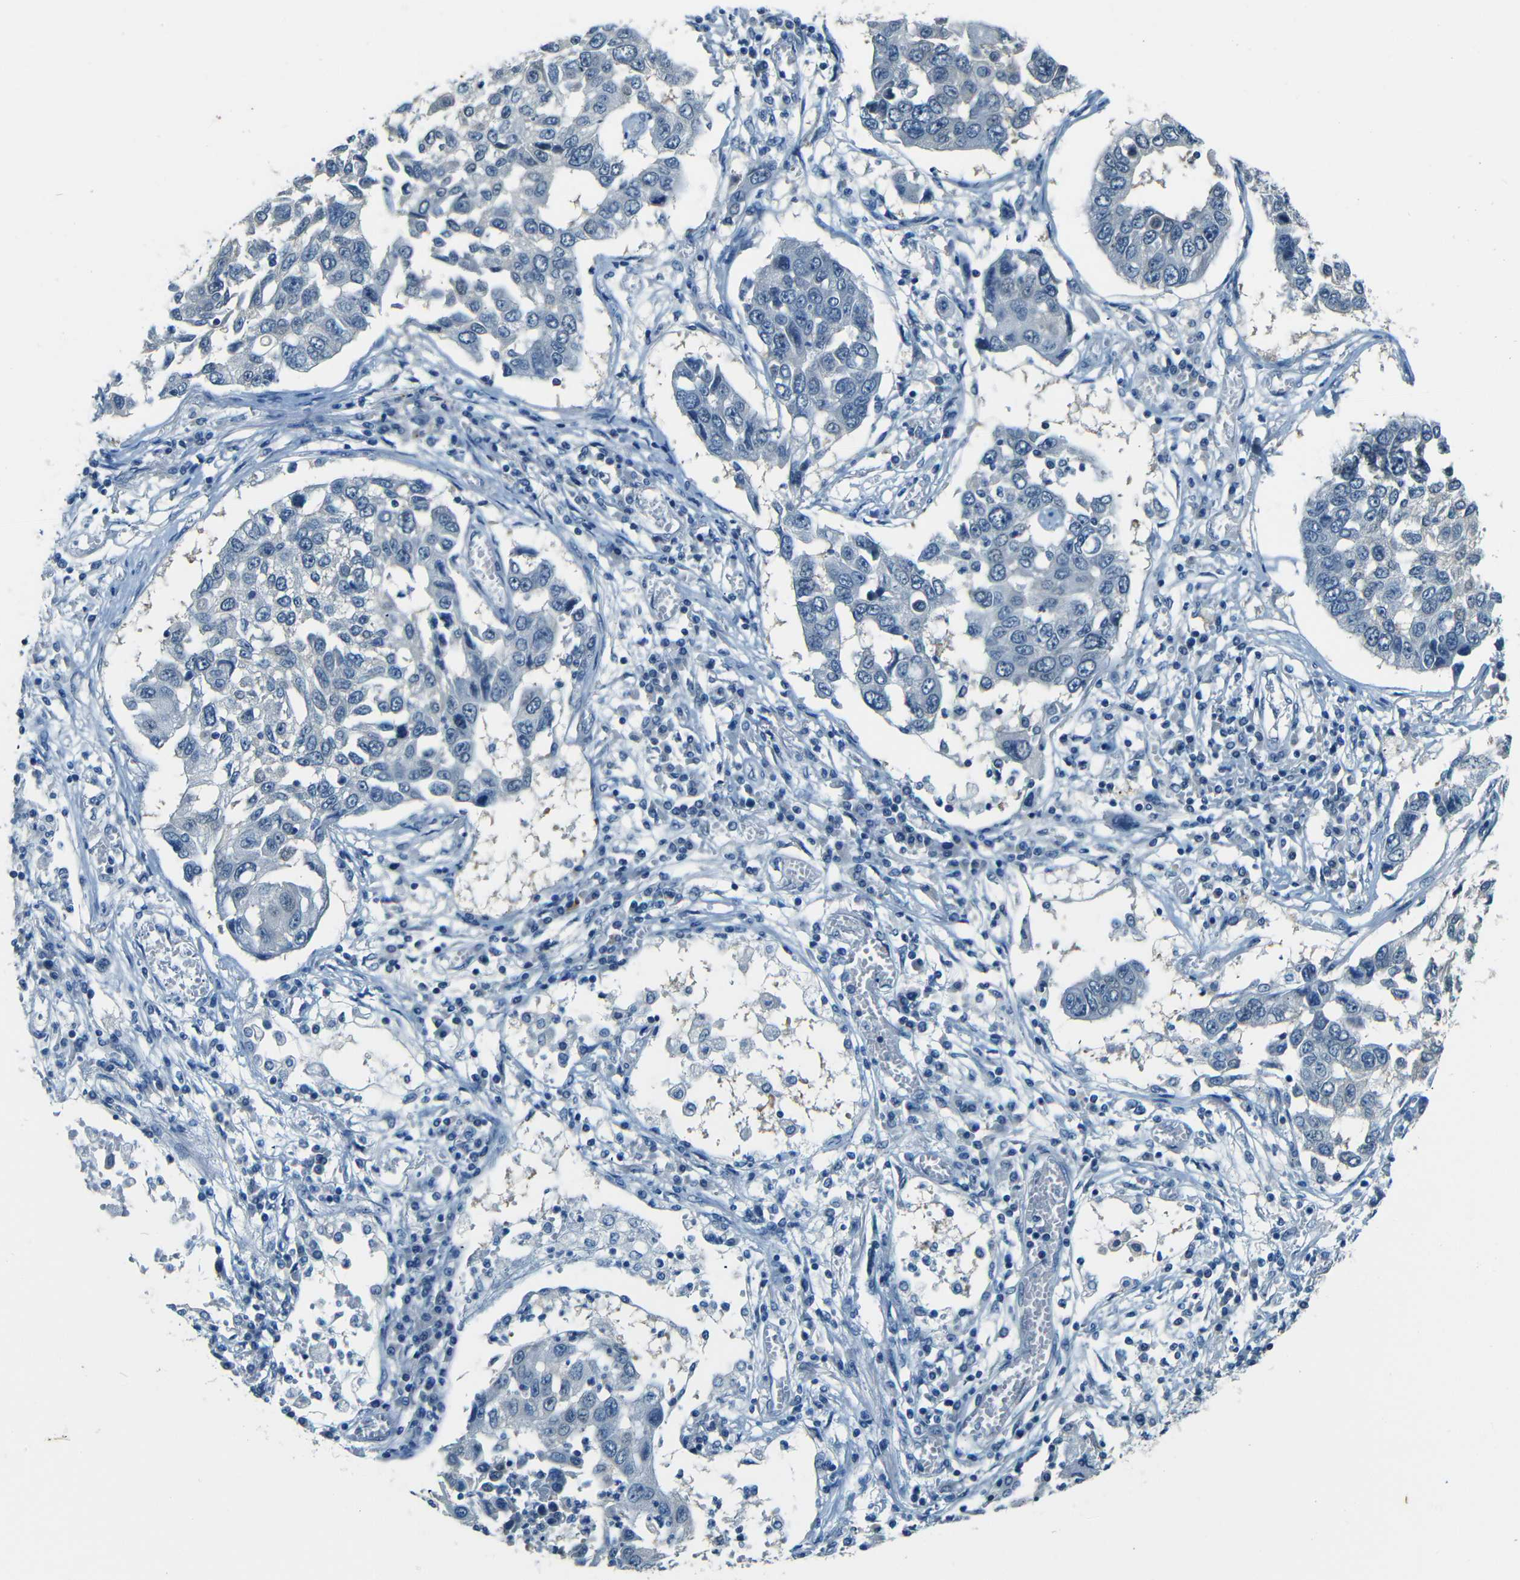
{"staining": {"intensity": "negative", "quantity": "none", "location": "none"}, "tissue": "lung cancer", "cell_type": "Tumor cells", "image_type": "cancer", "snomed": [{"axis": "morphology", "description": "Squamous cell carcinoma, NOS"}, {"axis": "topography", "description": "Lung"}], "caption": "This photomicrograph is of squamous cell carcinoma (lung) stained with IHC to label a protein in brown with the nuclei are counter-stained blue. There is no positivity in tumor cells. (DAB immunohistochemistry (IHC) visualized using brightfield microscopy, high magnification).", "gene": "ZMAT1", "patient": {"sex": "male", "age": 71}}